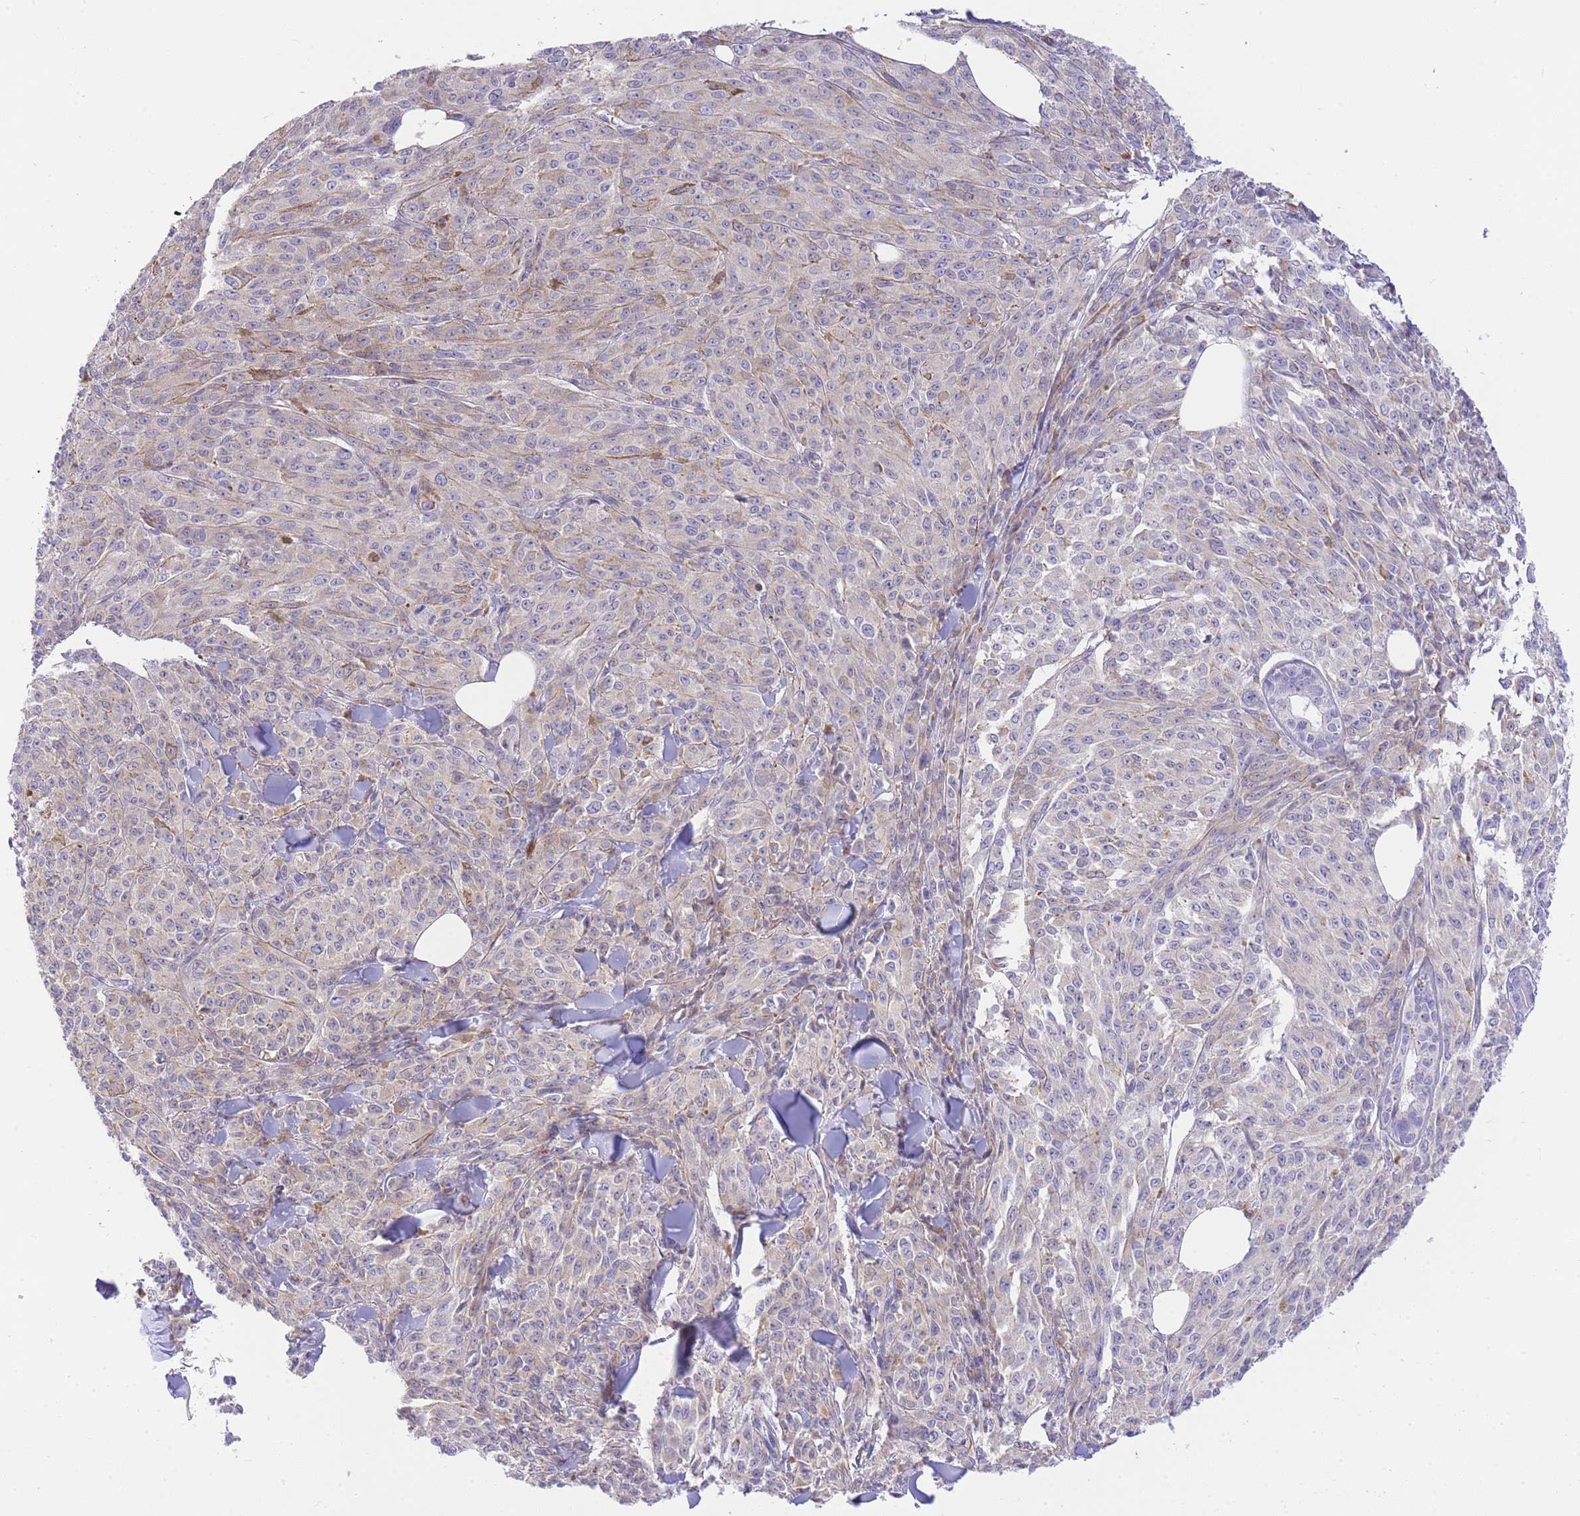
{"staining": {"intensity": "negative", "quantity": "none", "location": "none"}, "tissue": "melanoma", "cell_type": "Tumor cells", "image_type": "cancer", "snomed": [{"axis": "morphology", "description": "Malignant melanoma, NOS"}, {"axis": "topography", "description": "Skin"}], "caption": "IHC of human melanoma demonstrates no staining in tumor cells.", "gene": "ECPAS", "patient": {"sex": "female", "age": 52}}